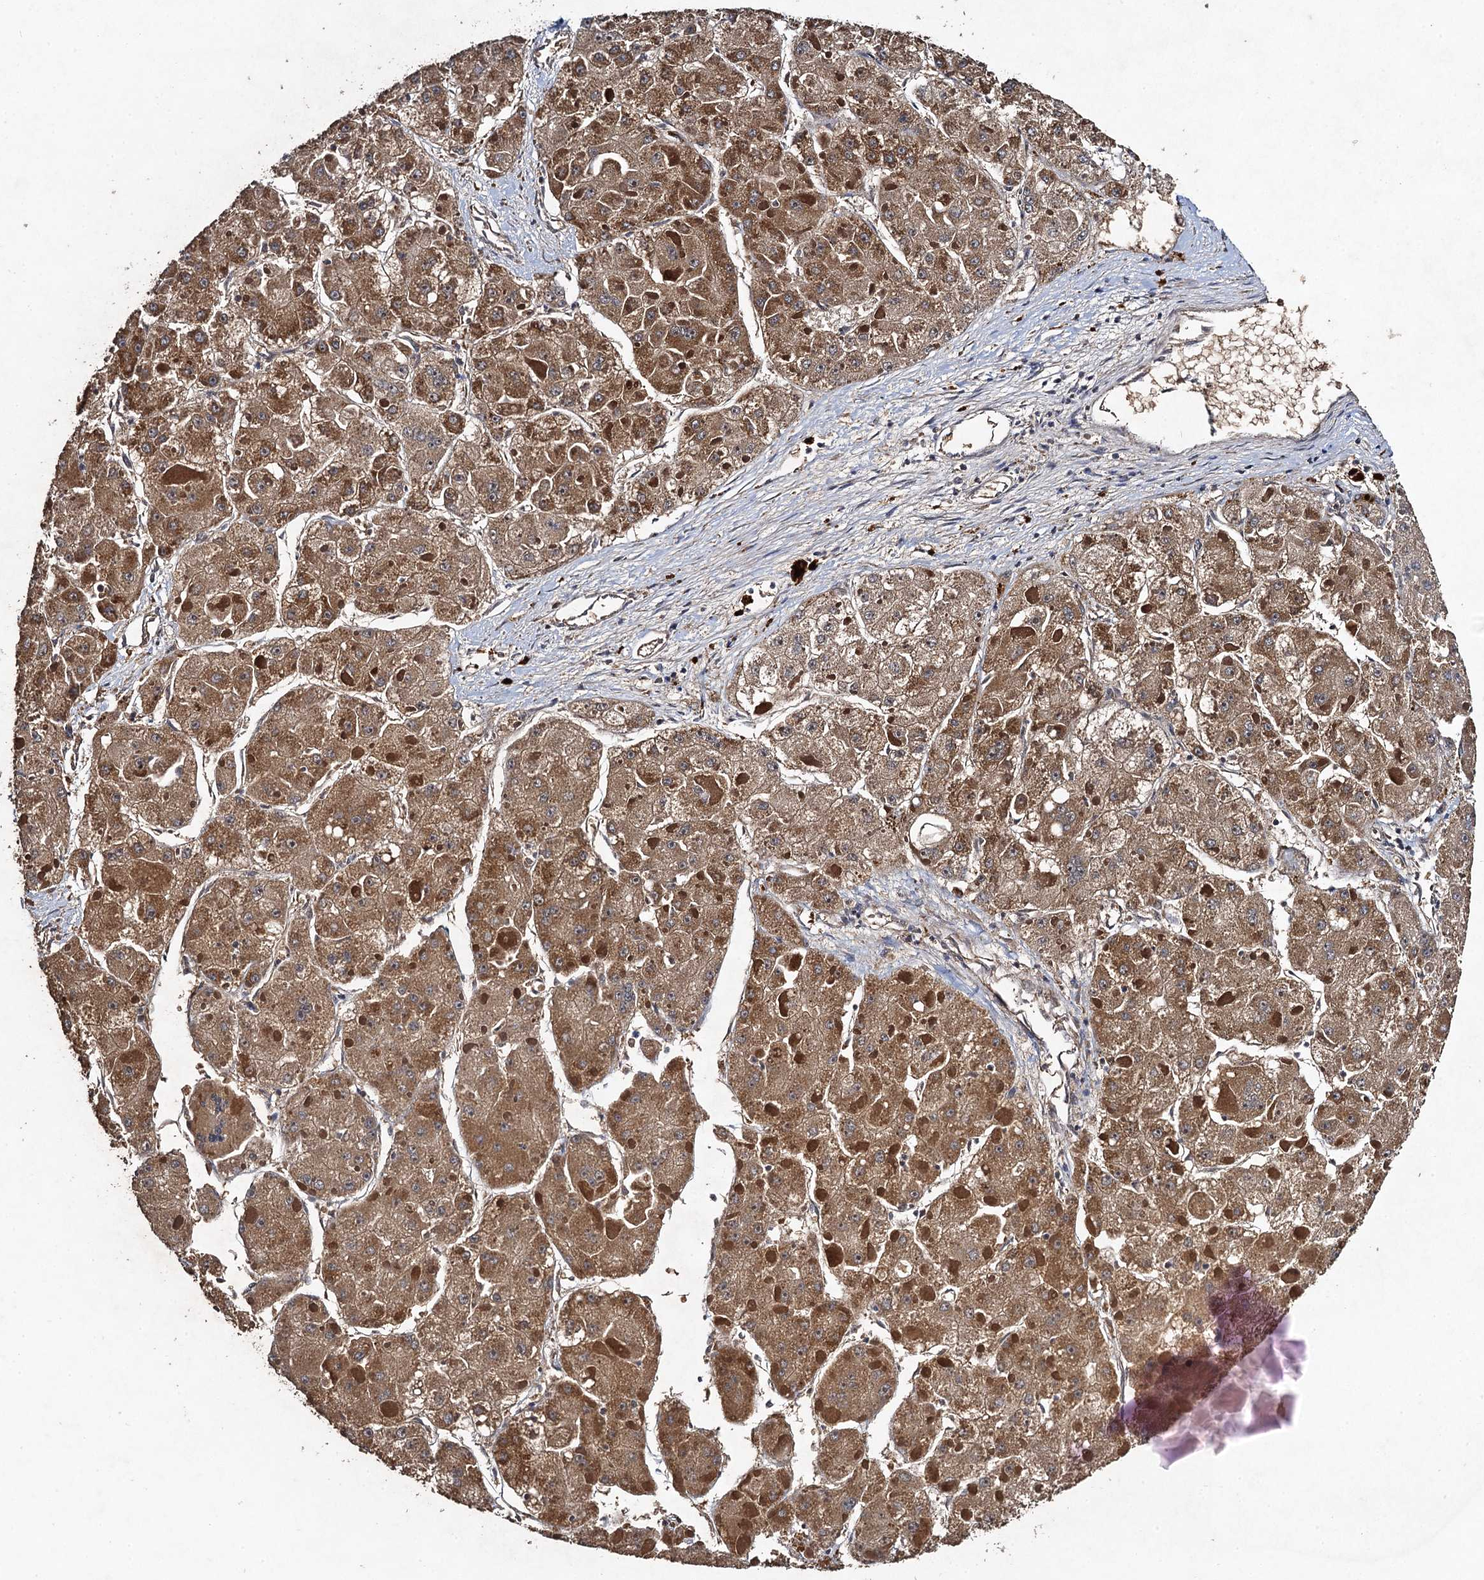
{"staining": {"intensity": "moderate", "quantity": ">75%", "location": "cytoplasmic/membranous"}, "tissue": "liver cancer", "cell_type": "Tumor cells", "image_type": "cancer", "snomed": [{"axis": "morphology", "description": "Carcinoma, Hepatocellular, NOS"}, {"axis": "topography", "description": "Liver"}], "caption": "Liver cancer (hepatocellular carcinoma) stained with a brown dye shows moderate cytoplasmic/membranous positive staining in about >75% of tumor cells.", "gene": "NDUFA13", "patient": {"sex": "female", "age": 73}}